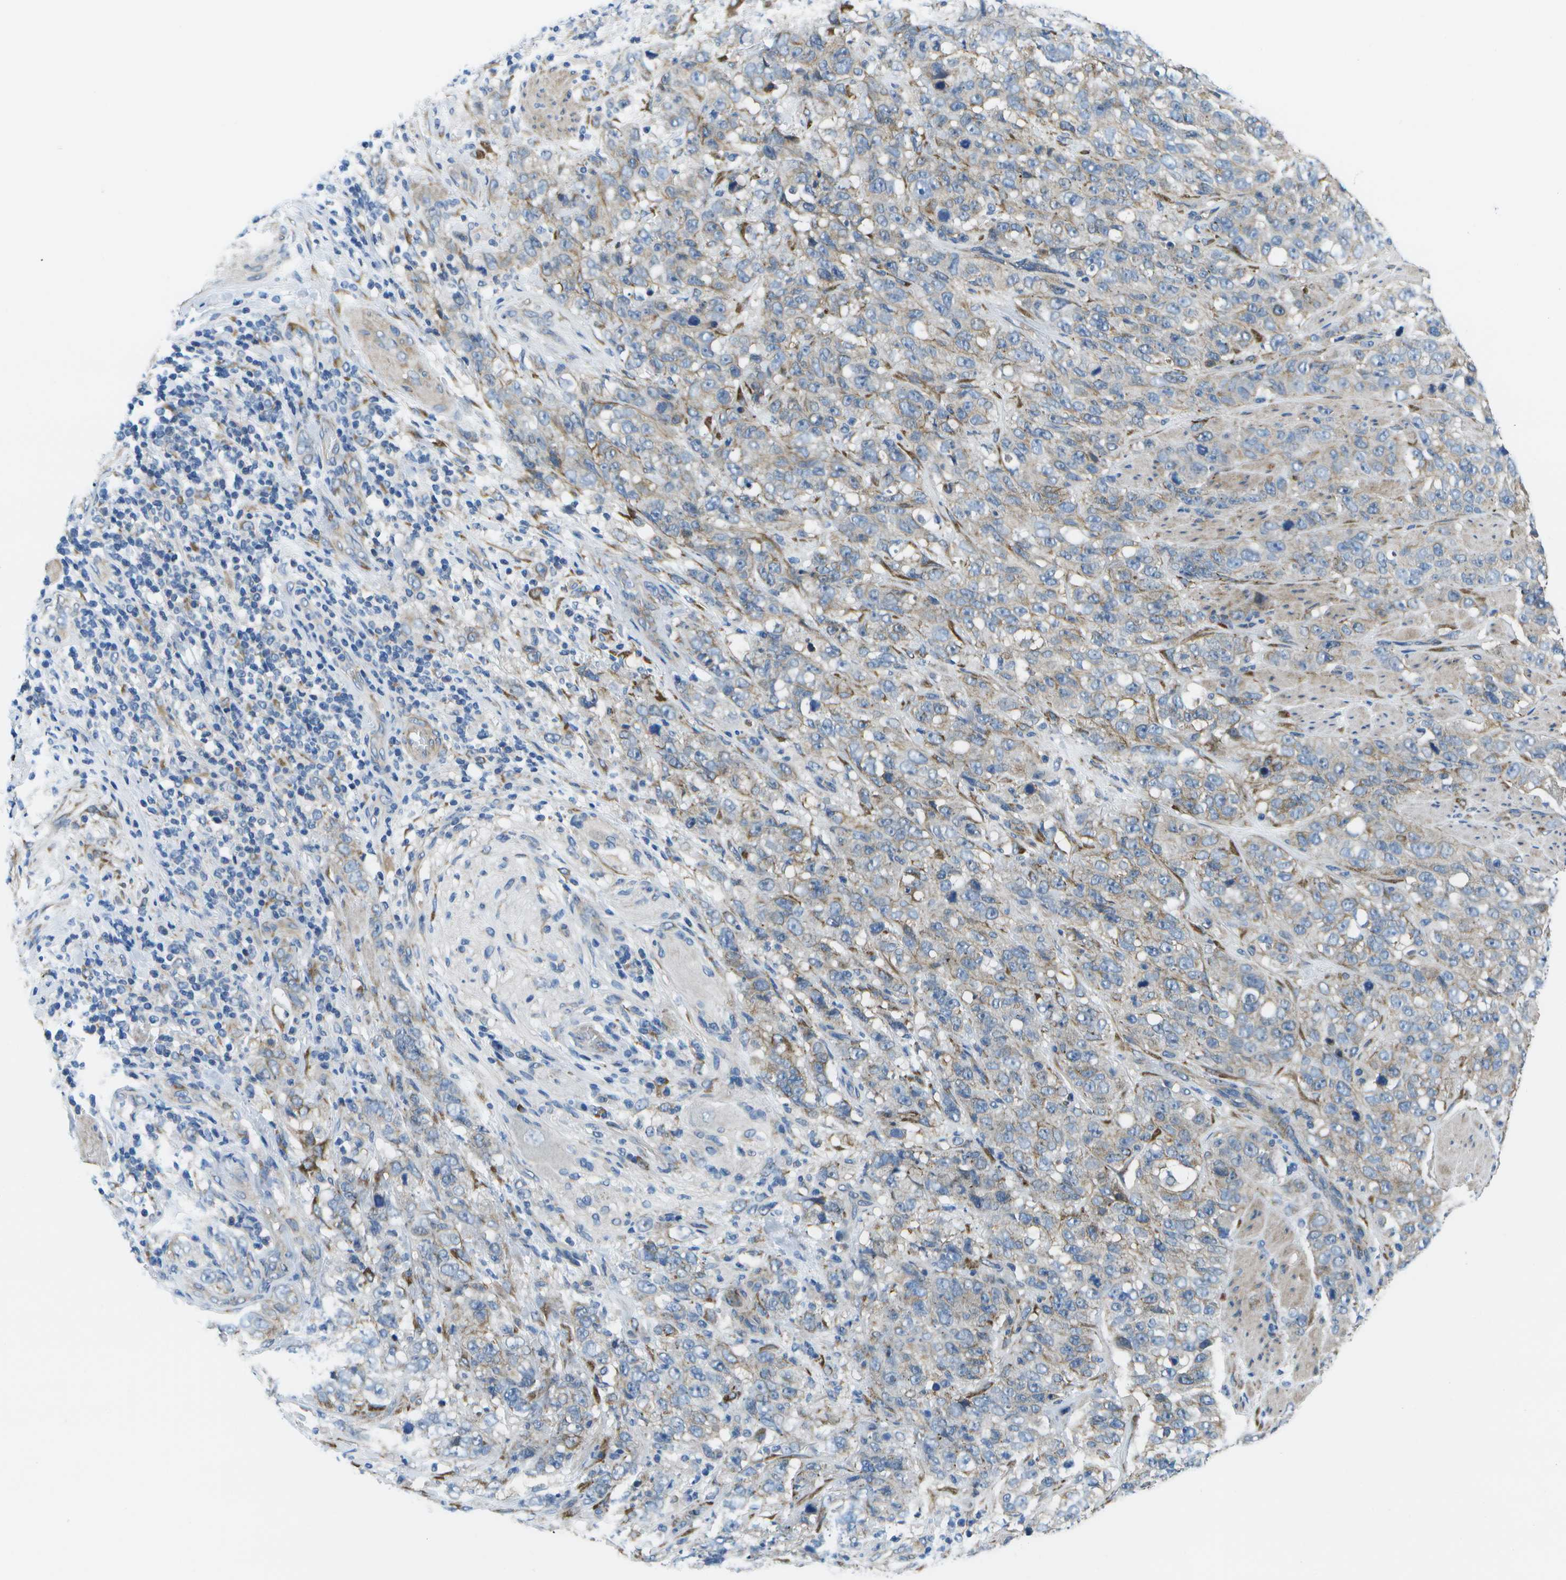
{"staining": {"intensity": "negative", "quantity": "none", "location": "none"}, "tissue": "stomach cancer", "cell_type": "Tumor cells", "image_type": "cancer", "snomed": [{"axis": "morphology", "description": "Adenocarcinoma, NOS"}, {"axis": "topography", "description": "Stomach"}], "caption": "High power microscopy micrograph of an immunohistochemistry (IHC) histopathology image of adenocarcinoma (stomach), revealing no significant staining in tumor cells. (DAB immunohistochemistry (IHC), high magnification).", "gene": "P3H1", "patient": {"sex": "male", "age": 48}}